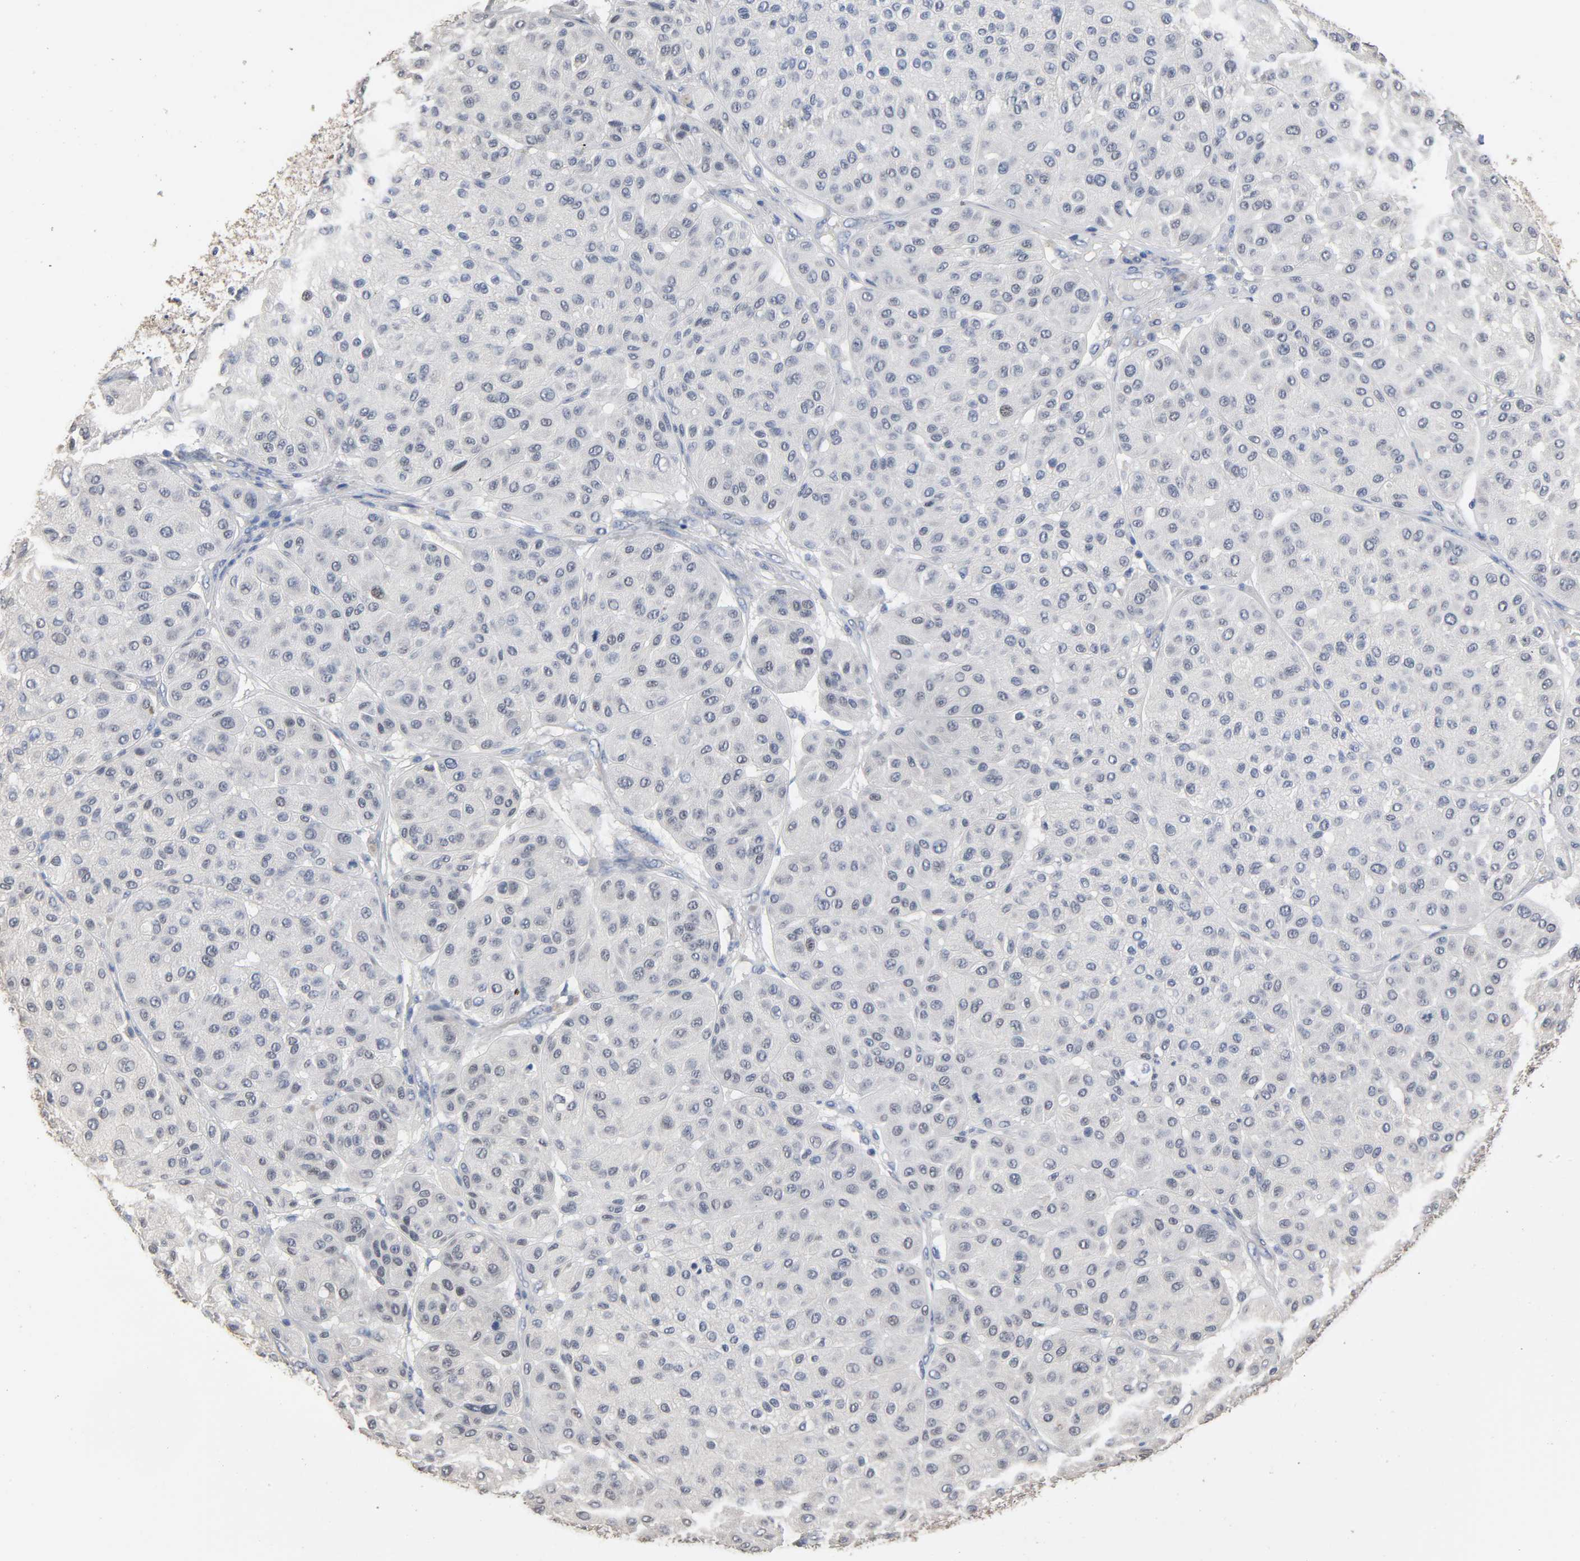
{"staining": {"intensity": "negative", "quantity": "none", "location": "none"}, "tissue": "melanoma", "cell_type": "Tumor cells", "image_type": "cancer", "snomed": [{"axis": "morphology", "description": "Normal tissue, NOS"}, {"axis": "morphology", "description": "Malignant melanoma, Metastatic site"}, {"axis": "topography", "description": "Skin"}], "caption": "A high-resolution micrograph shows immunohistochemistry (IHC) staining of malignant melanoma (metastatic site), which demonstrates no significant positivity in tumor cells.", "gene": "SOX6", "patient": {"sex": "male", "age": 41}}